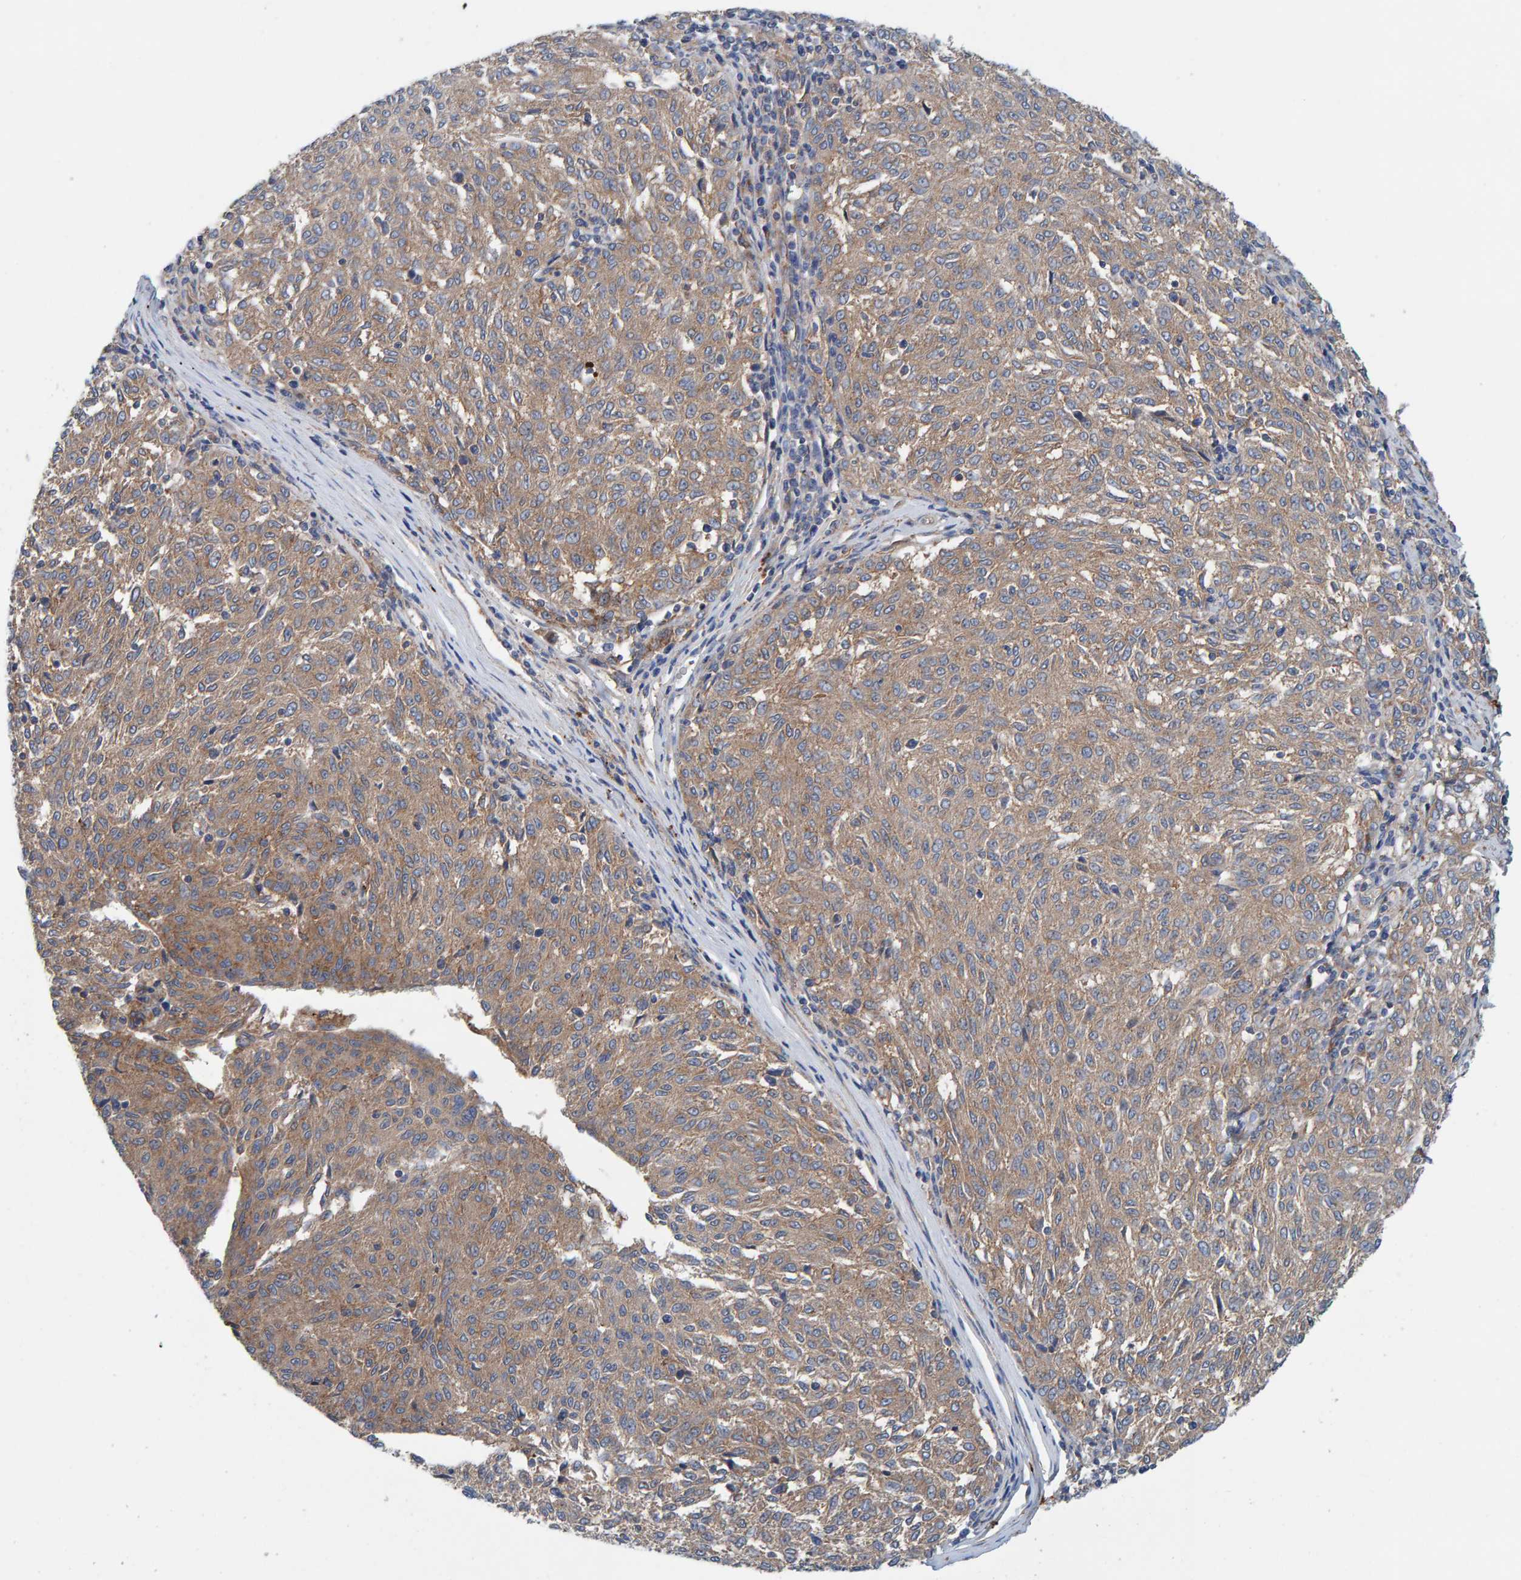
{"staining": {"intensity": "moderate", "quantity": ">75%", "location": "cytoplasmic/membranous"}, "tissue": "melanoma", "cell_type": "Tumor cells", "image_type": "cancer", "snomed": [{"axis": "morphology", "description": "Malignant melanoma, NOS"}, {"axis": "topography", "description": "Skin"}], "caption": "IHC of melanoma reveals medium levels of moderate cytoplasmic/membranous staining in approximately >75% of tumor cells.", "gene": "MKLN1", "patient": {"sex": "female", "age": 72}}